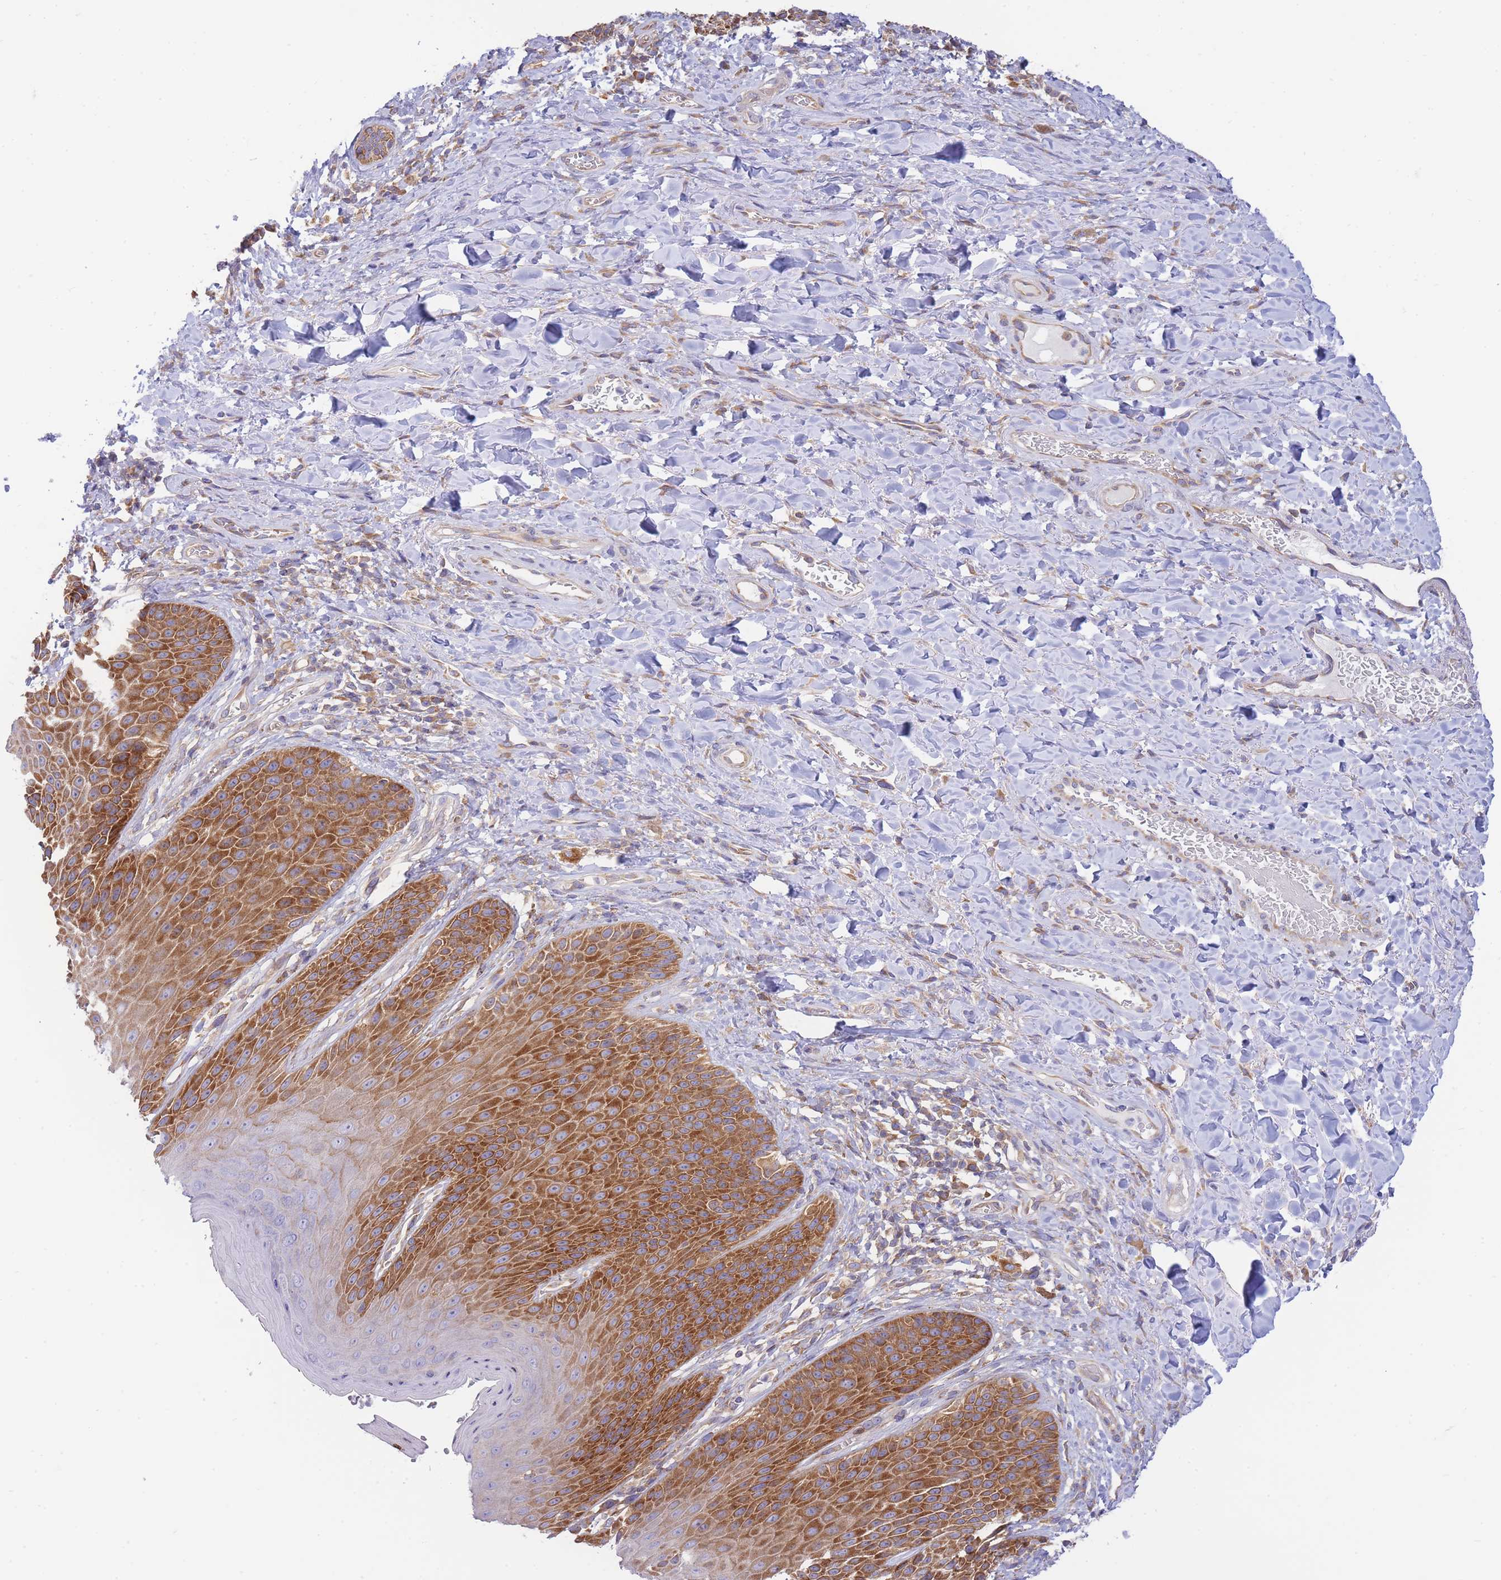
{"staining": {"intensity": "strong", "quantity": "25%-75%", "location": "cytoplasmic/membranous"}, "tissue": "skin", "cell_type": "Epidermal cells", "image_type": "normal", "snomed": [{"axis": "morphology", "description": "Normal tissue, NOS"}, {"axis": "topography", "description": "Anal"}], "caption": "IHC of unremarkable human skin exhibits high levels of strong cytoplasmic/membranous staining in approximately 25%-75% of epidermal cells.", "gene": "SH2B2", "patient": {"sex": "female", "age": 89}}